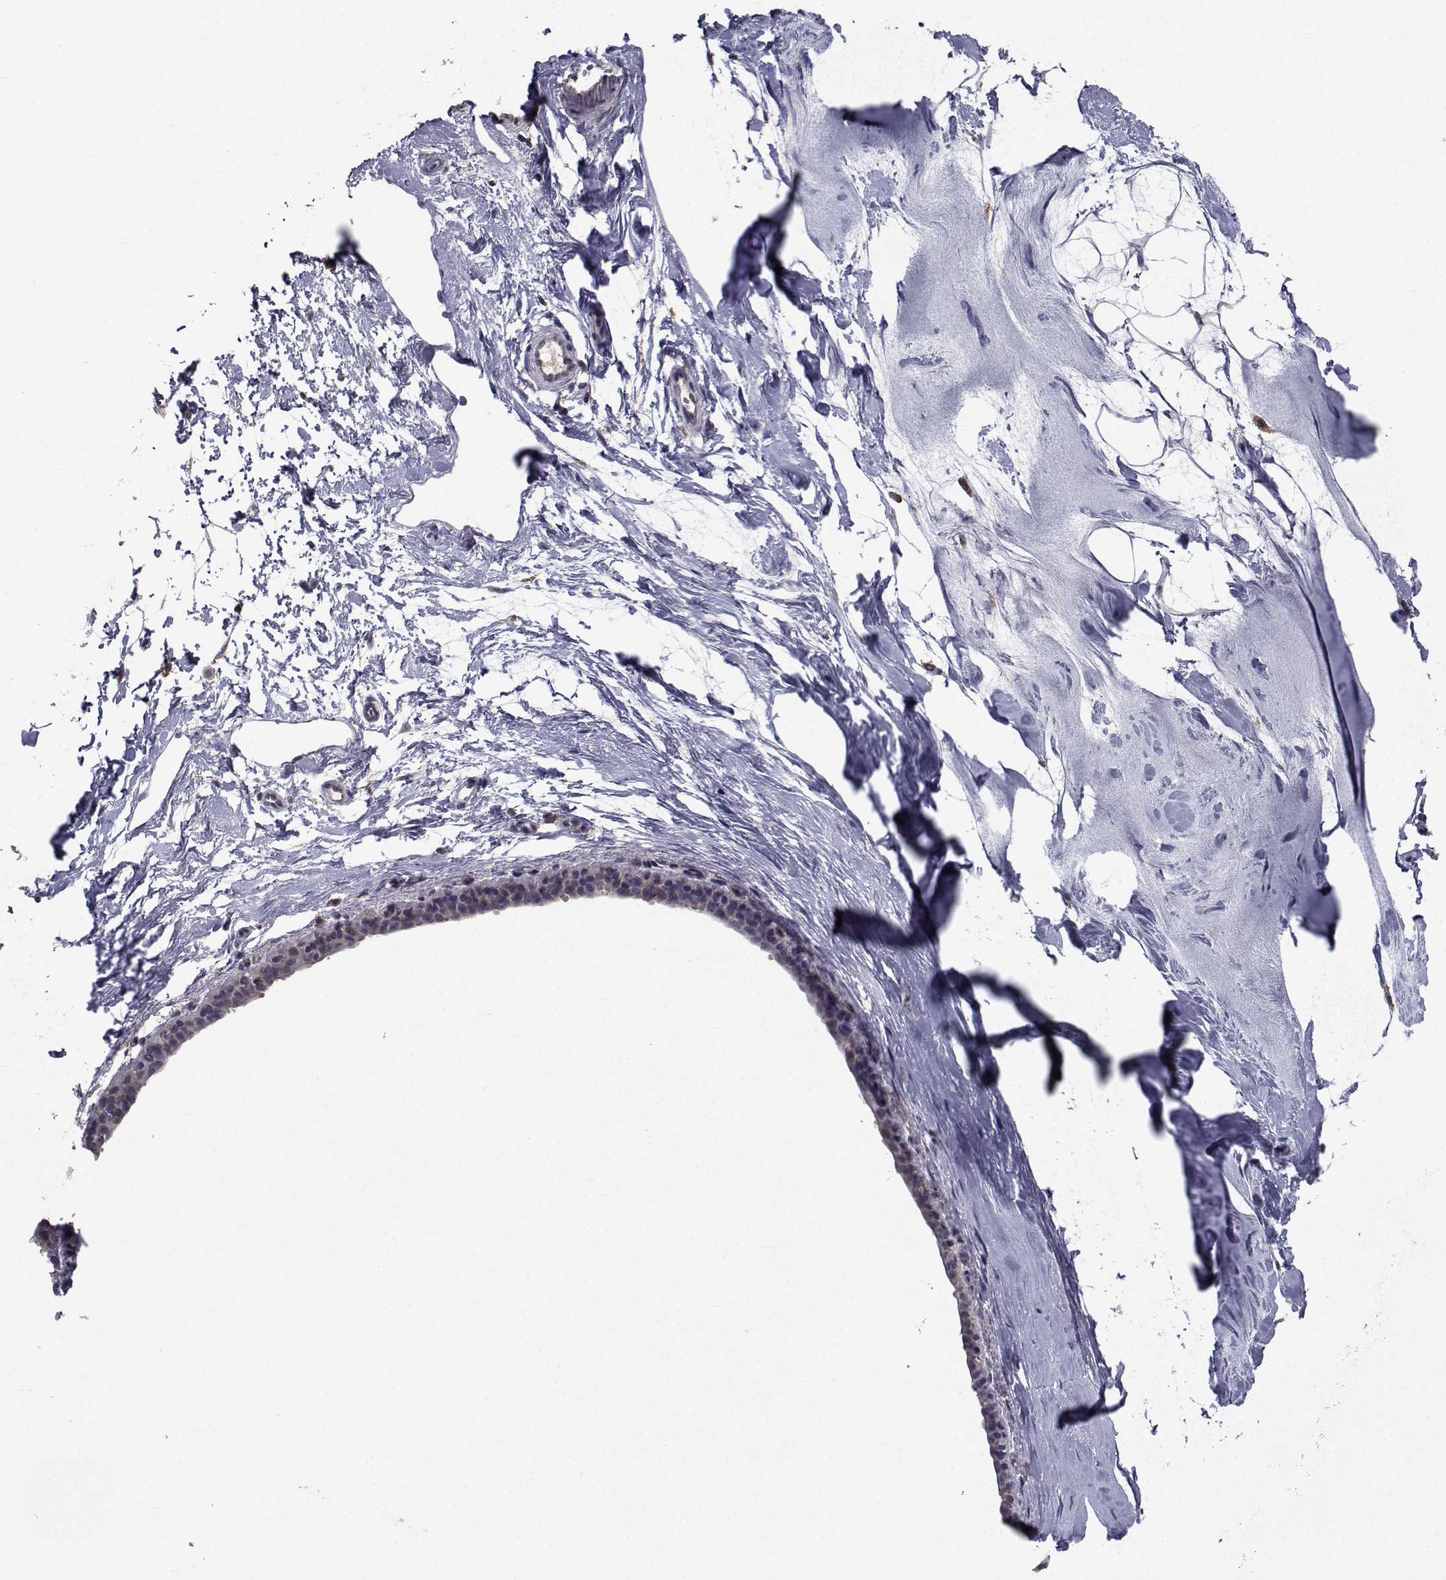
{"staining": {"intensity": "negative", "quantity": "none", "location": "none"}, "tissue": "breast", "cell_type": "Adipocytes", "image_type": "normal", "snomed": [{"axis": "morphology", "description": "Normal tissue, NOS"}, {"axis": "topography", "description": "Breast"}], "caption": "Adipocytes show no significant protein positivity in unremarkable breast.", "gene": "CYP2S1", "patient": {"sex": "female", "age": 49}}